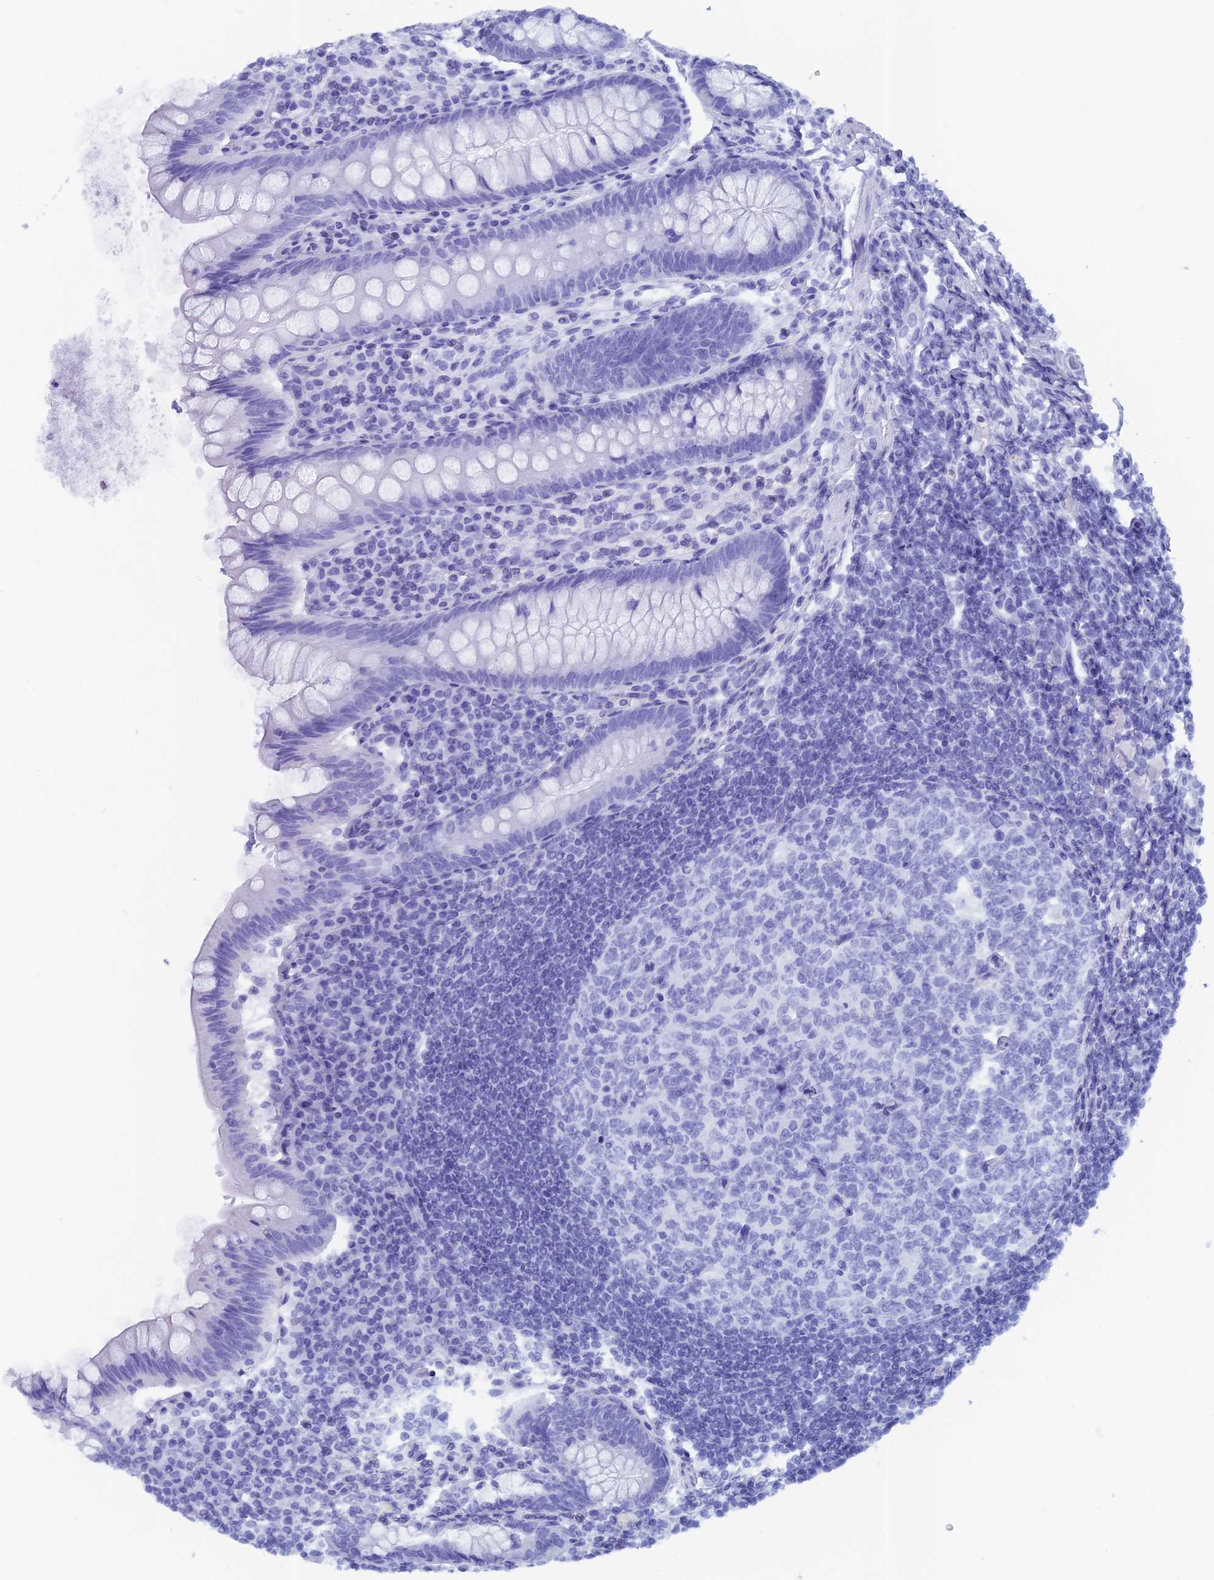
{"staining": {"intensity": "negative", "quantity": "none", "location": "none"}, "tissue": "appendix", "cell_type": "Glandular cells", "image_type": "normal", "snomed": [{"axis": "morphology", "description": "Normal tissue, NOS"}, {"axis": "topography", "description": "Appendix"}], "caption": "There is no significant staining in glandular cells of appendix. (Brightfield microscopy of DAB (3,3'-diaminobenzidine) immunohistochemistry at high magnification).", "gene": "CAPS", "patient": {"sex": "female", "age": 33}}